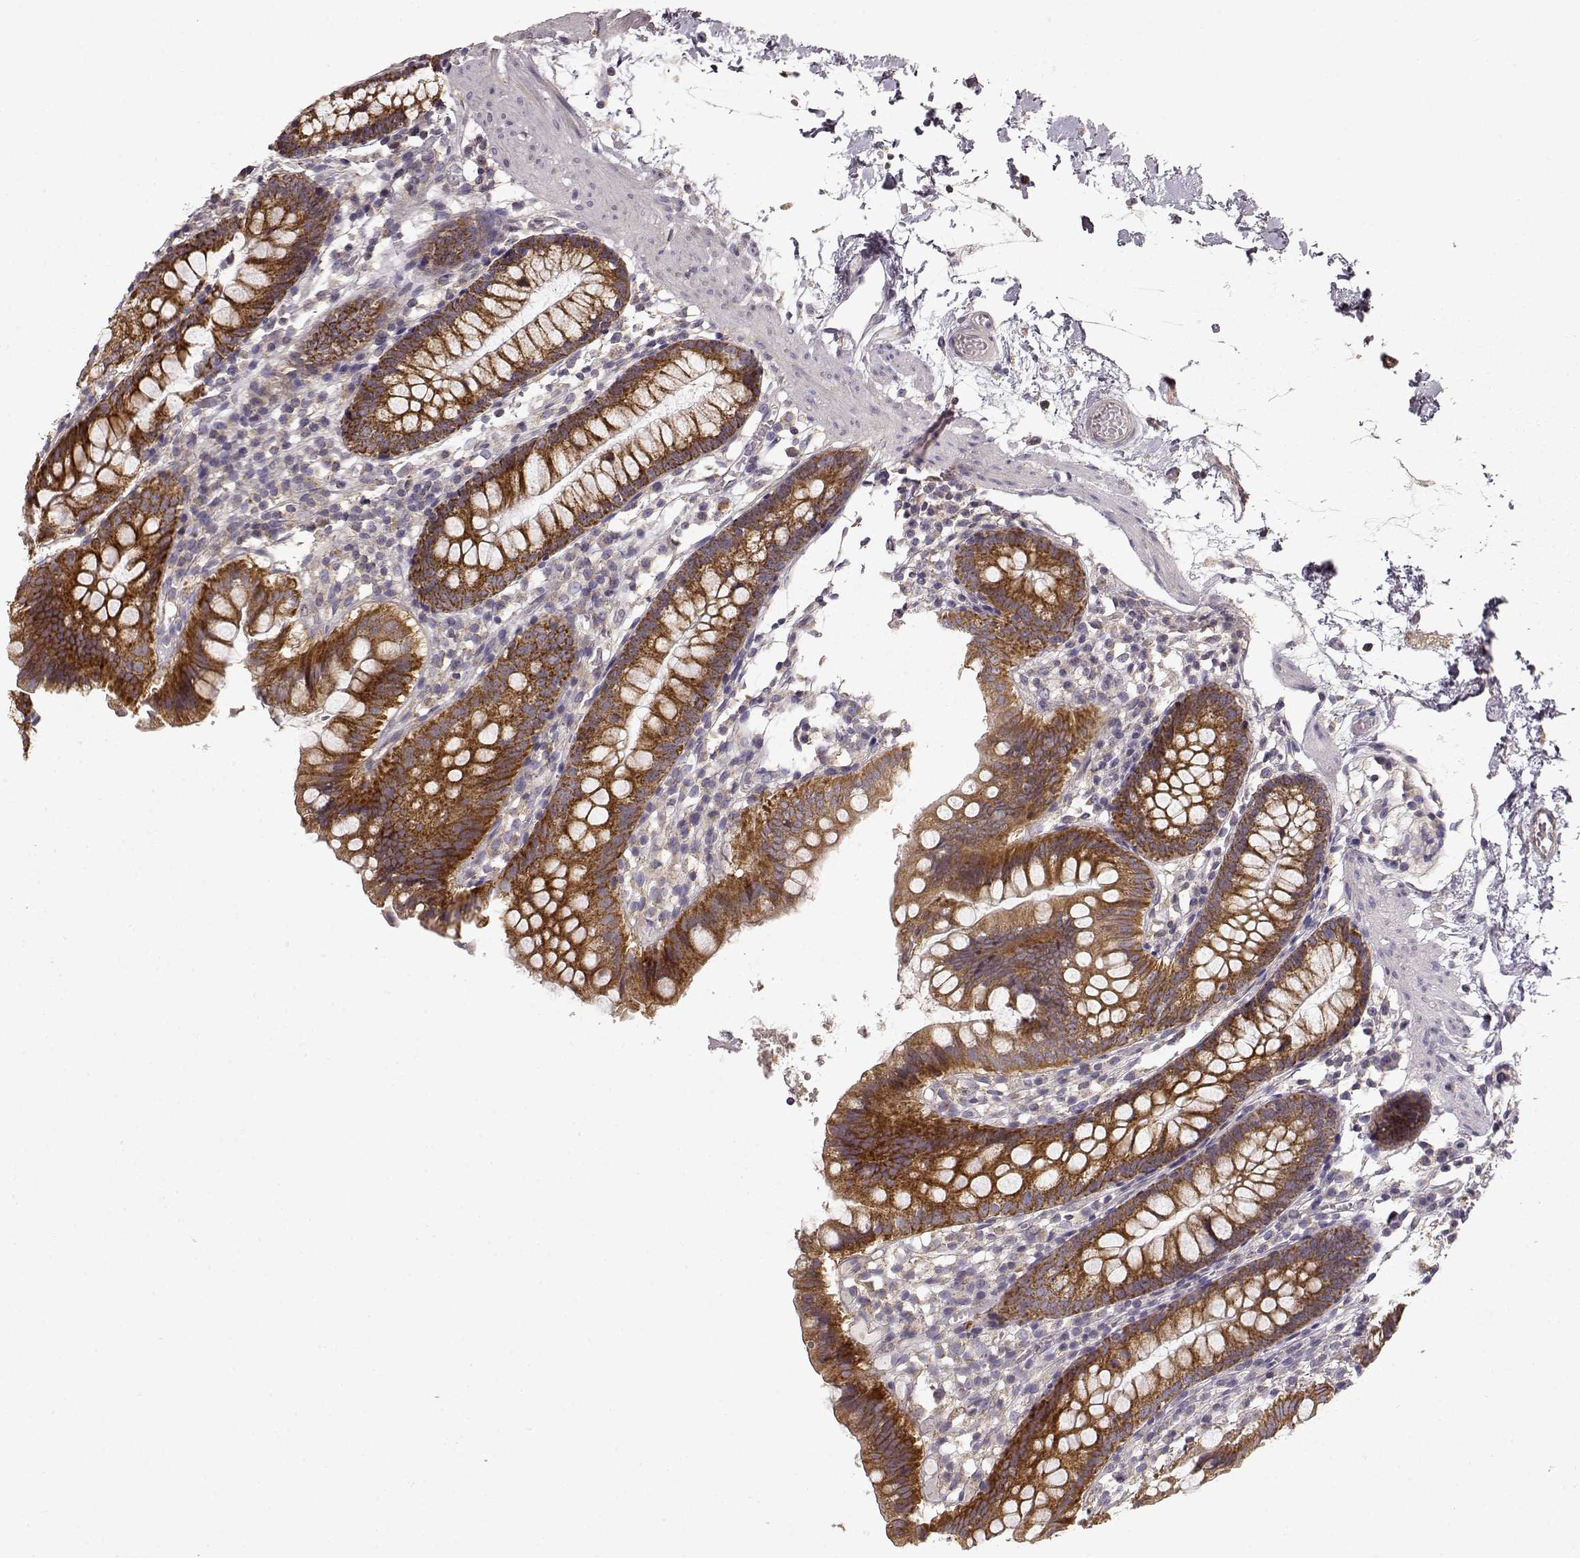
{"staining": {"intensity": "strong", "quantity": ">75%", "location": "cytoplasmic/membranous"}, "tissue": "small intestine", "cell_type": "Glandular cells", "image_type": "normal", "snomed": [{"axis": "morphology", "description": "Normal tissue, NOS"}, {"axis": "topography", "description": "Small intestine"}], "caption": "Immunohistochemistry image of unremarkable human small intestine stained for a protein (brown), which demonstrates high levels of strong cytoplasmic/membranous positivity in approximately >75% of glandular cells.", "gene": "ERBB3", "patient": {"sex": "female", "age": 90}}